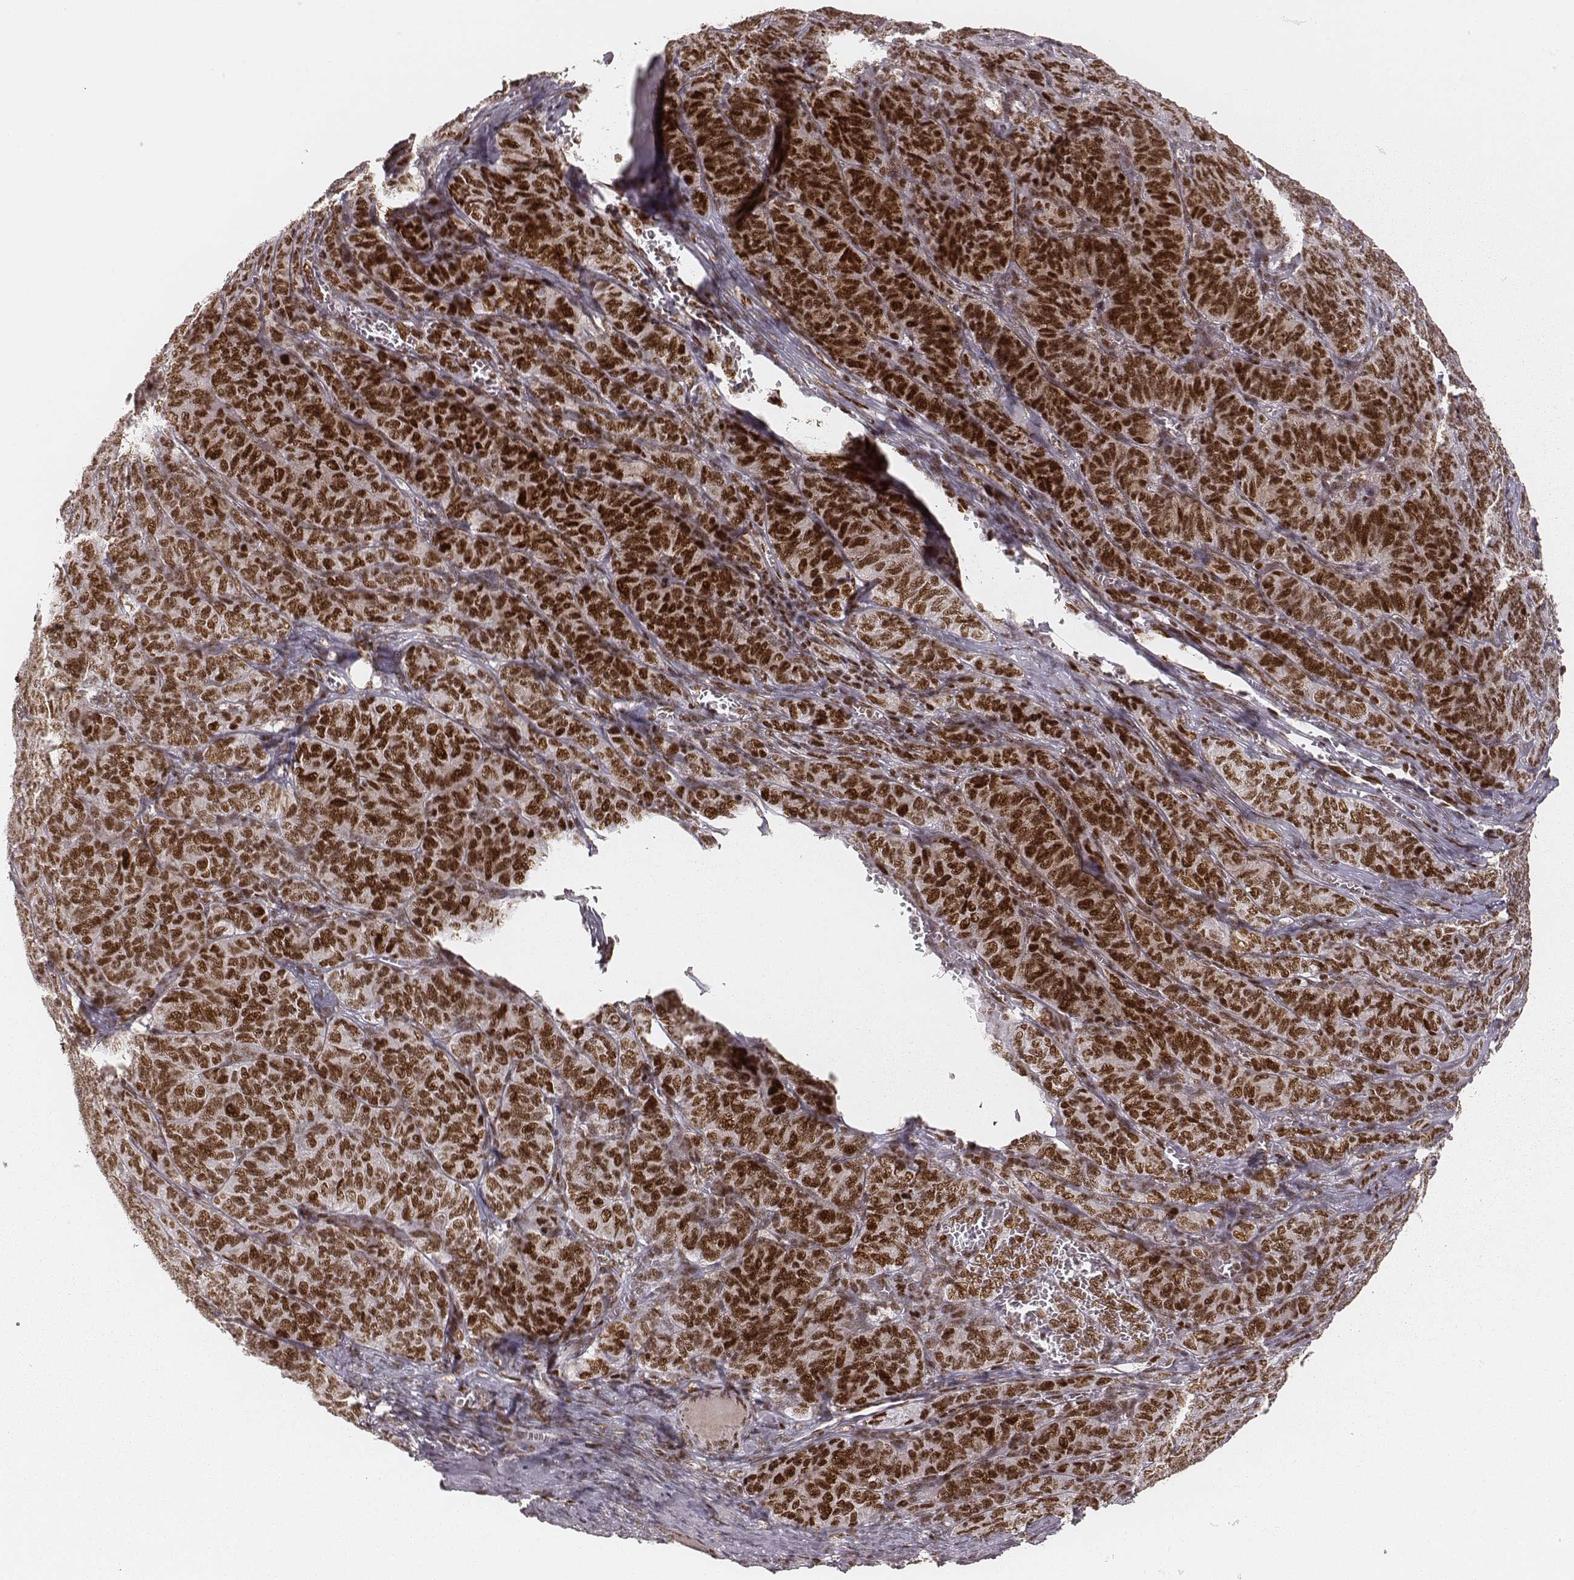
{"staining": {"intensity": "strong", "quantity": ">75%", "location": "nuclear"}, "tissue": "ovarian cancer", "cell_type": "Tumor cells", "image_type": "cancer", "snomed": [{"axis": "morphology", "description": "Carcinoma, endometroid"}, {"axis": "topography", "description": "Ovary"}], "caption": "Human ovarian cancer stained with a protein marker exhibits strong staining in tumor cells.", "gene": "HNRNPC", "patient": {"sex": "female", "age": 80}}